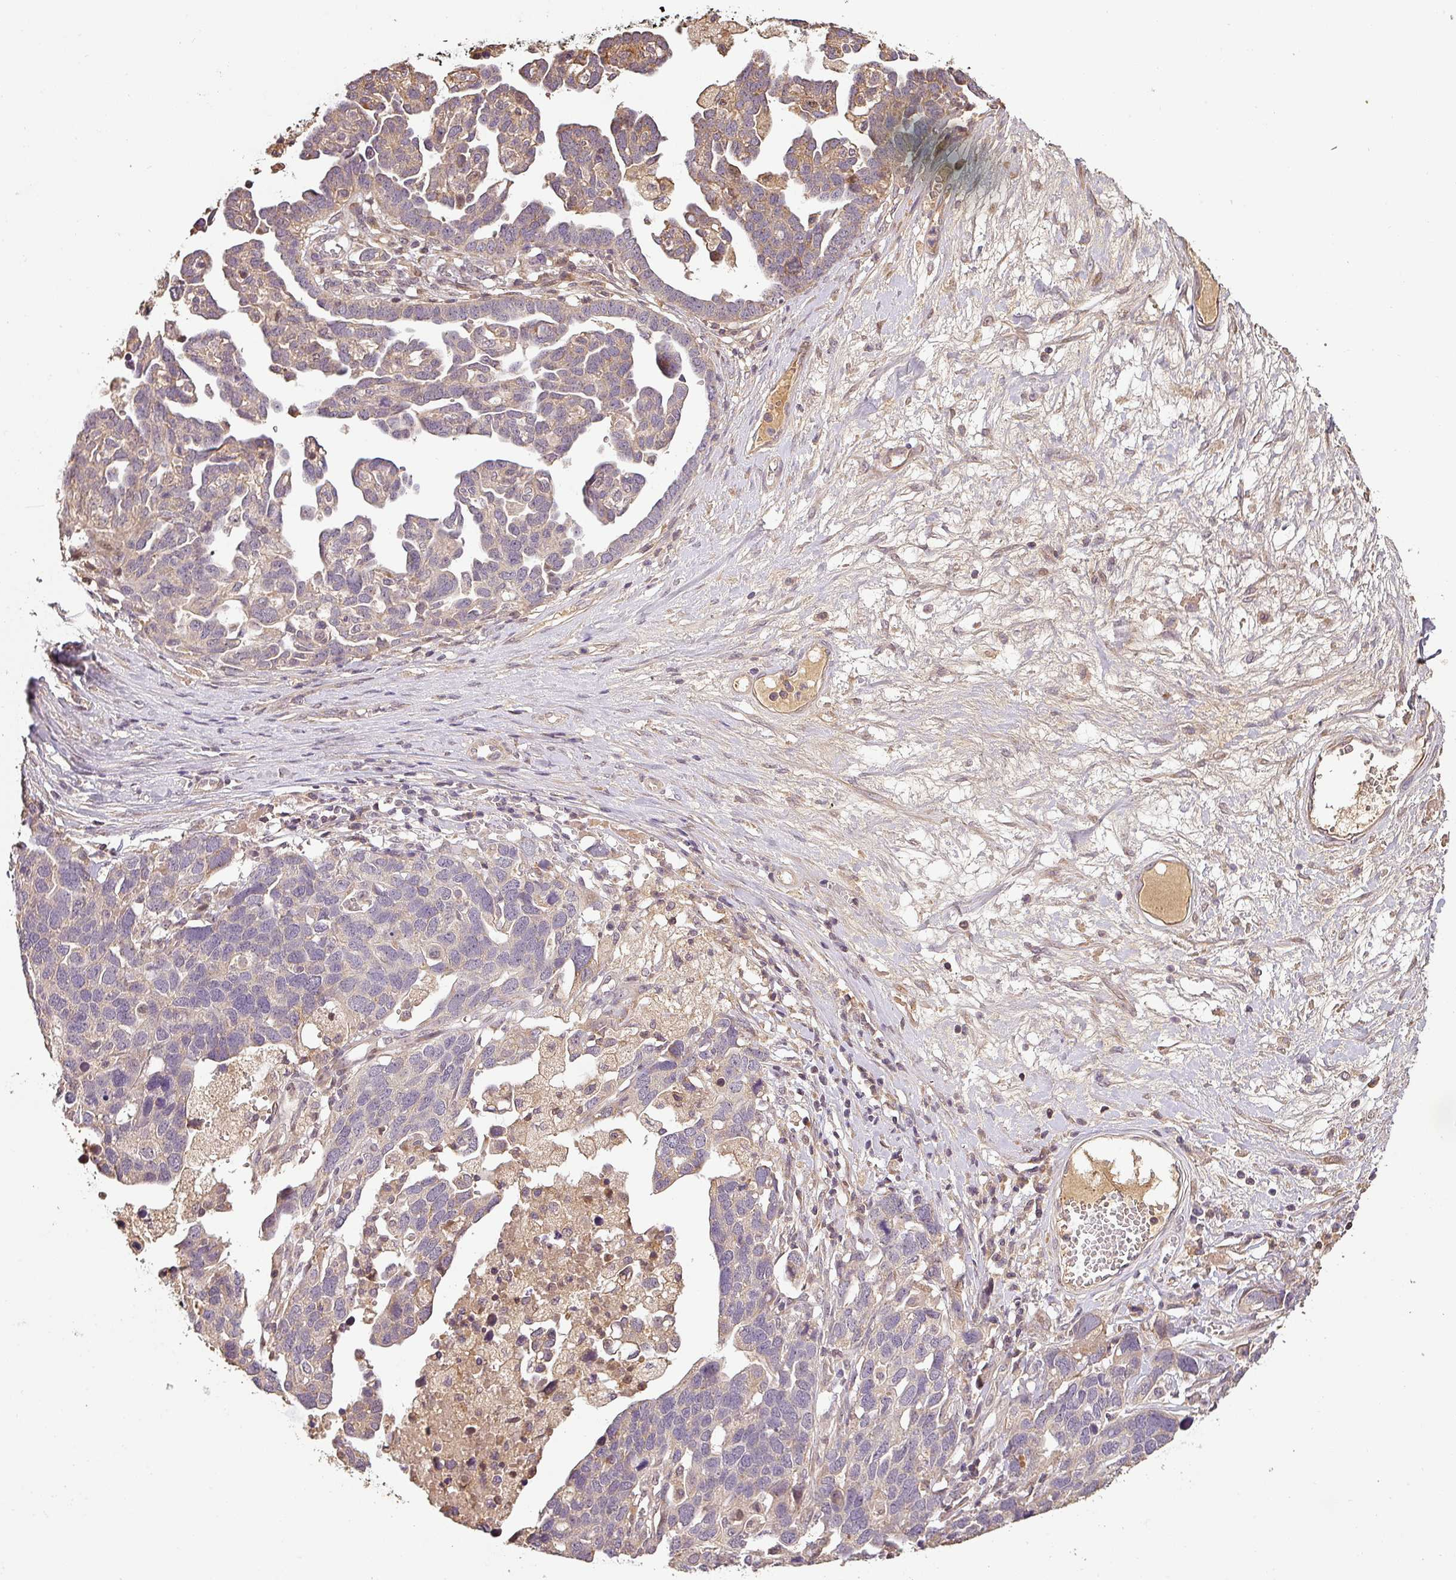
{"staining": {"intensity": "weak", "quantity": "<25%", "location": "cytoplasmic/membranous"}, "tissue": "ovarian cancer", "cell_type": "Tumor cells", "image_type": "cancer", "snomed": [{"axis": "morphology", "description": "Cystadenocarcinoma, serous, NOS"}, {"axis": "topography", "description": "Ovary"}], "caption": "Histopathology image shows no protein staining in tumor cells of ovarian cancer tissue.", "gene": "BPIFB3", "patient": {"sex": "female", "age": 54}}